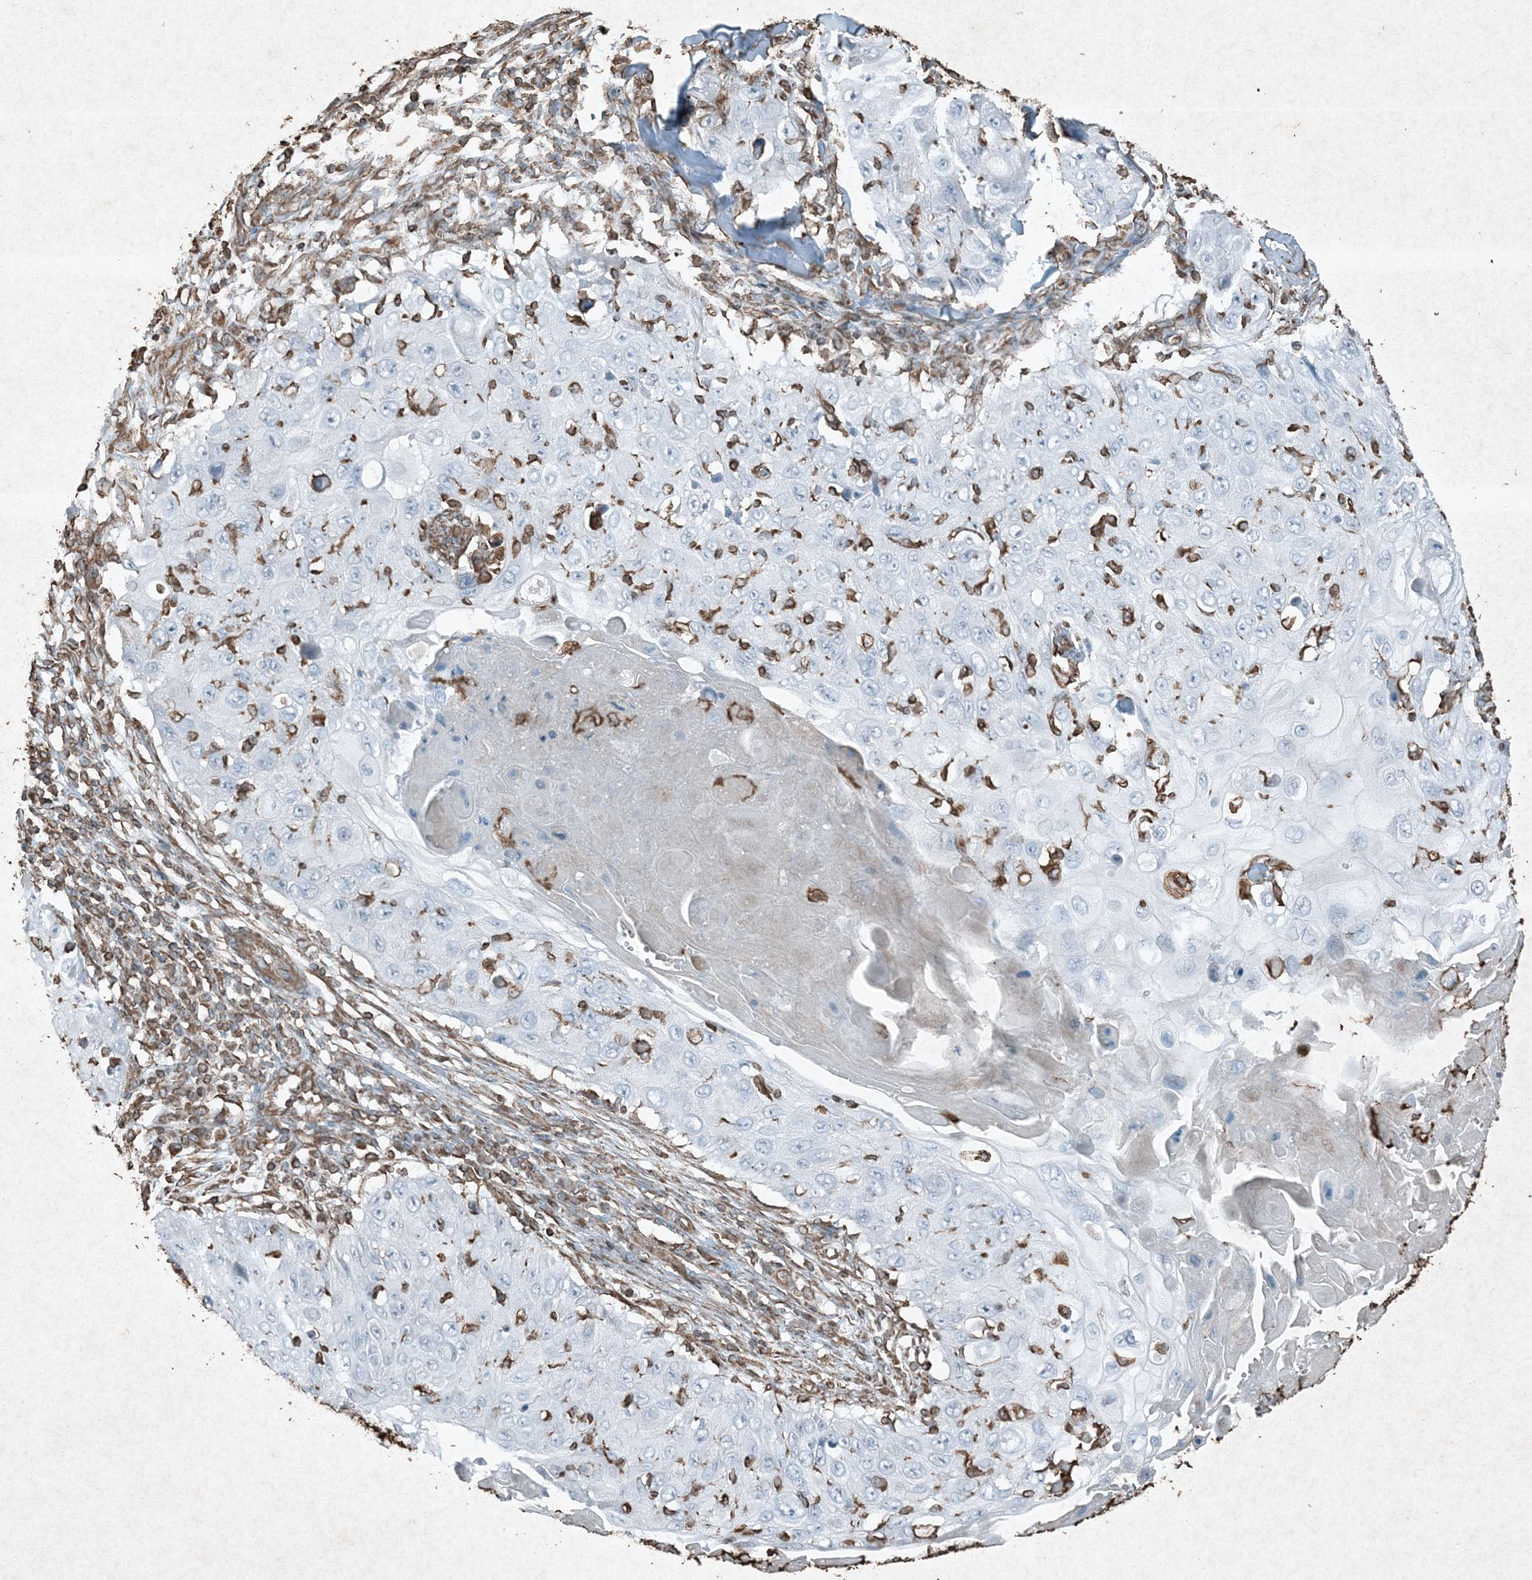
{"staining": {"intensity": "negative", "quantity": "none", "location": "none"}, "tissue": "skin cancer", "cell_type": "Tumor cells", "image_type": "cancer", "snomed": [{"axis": "morphology", "description": "Squamous cell carcinoma, NOS"}, {"axis": "topography", "description": "Skin"}], "caption": "This is an immunohistochemistry histopathology image of human skin cancer. There is no positivity in tumor cells.", "gene": "RYK", "patient": {"sex": "male", "age": 86}}